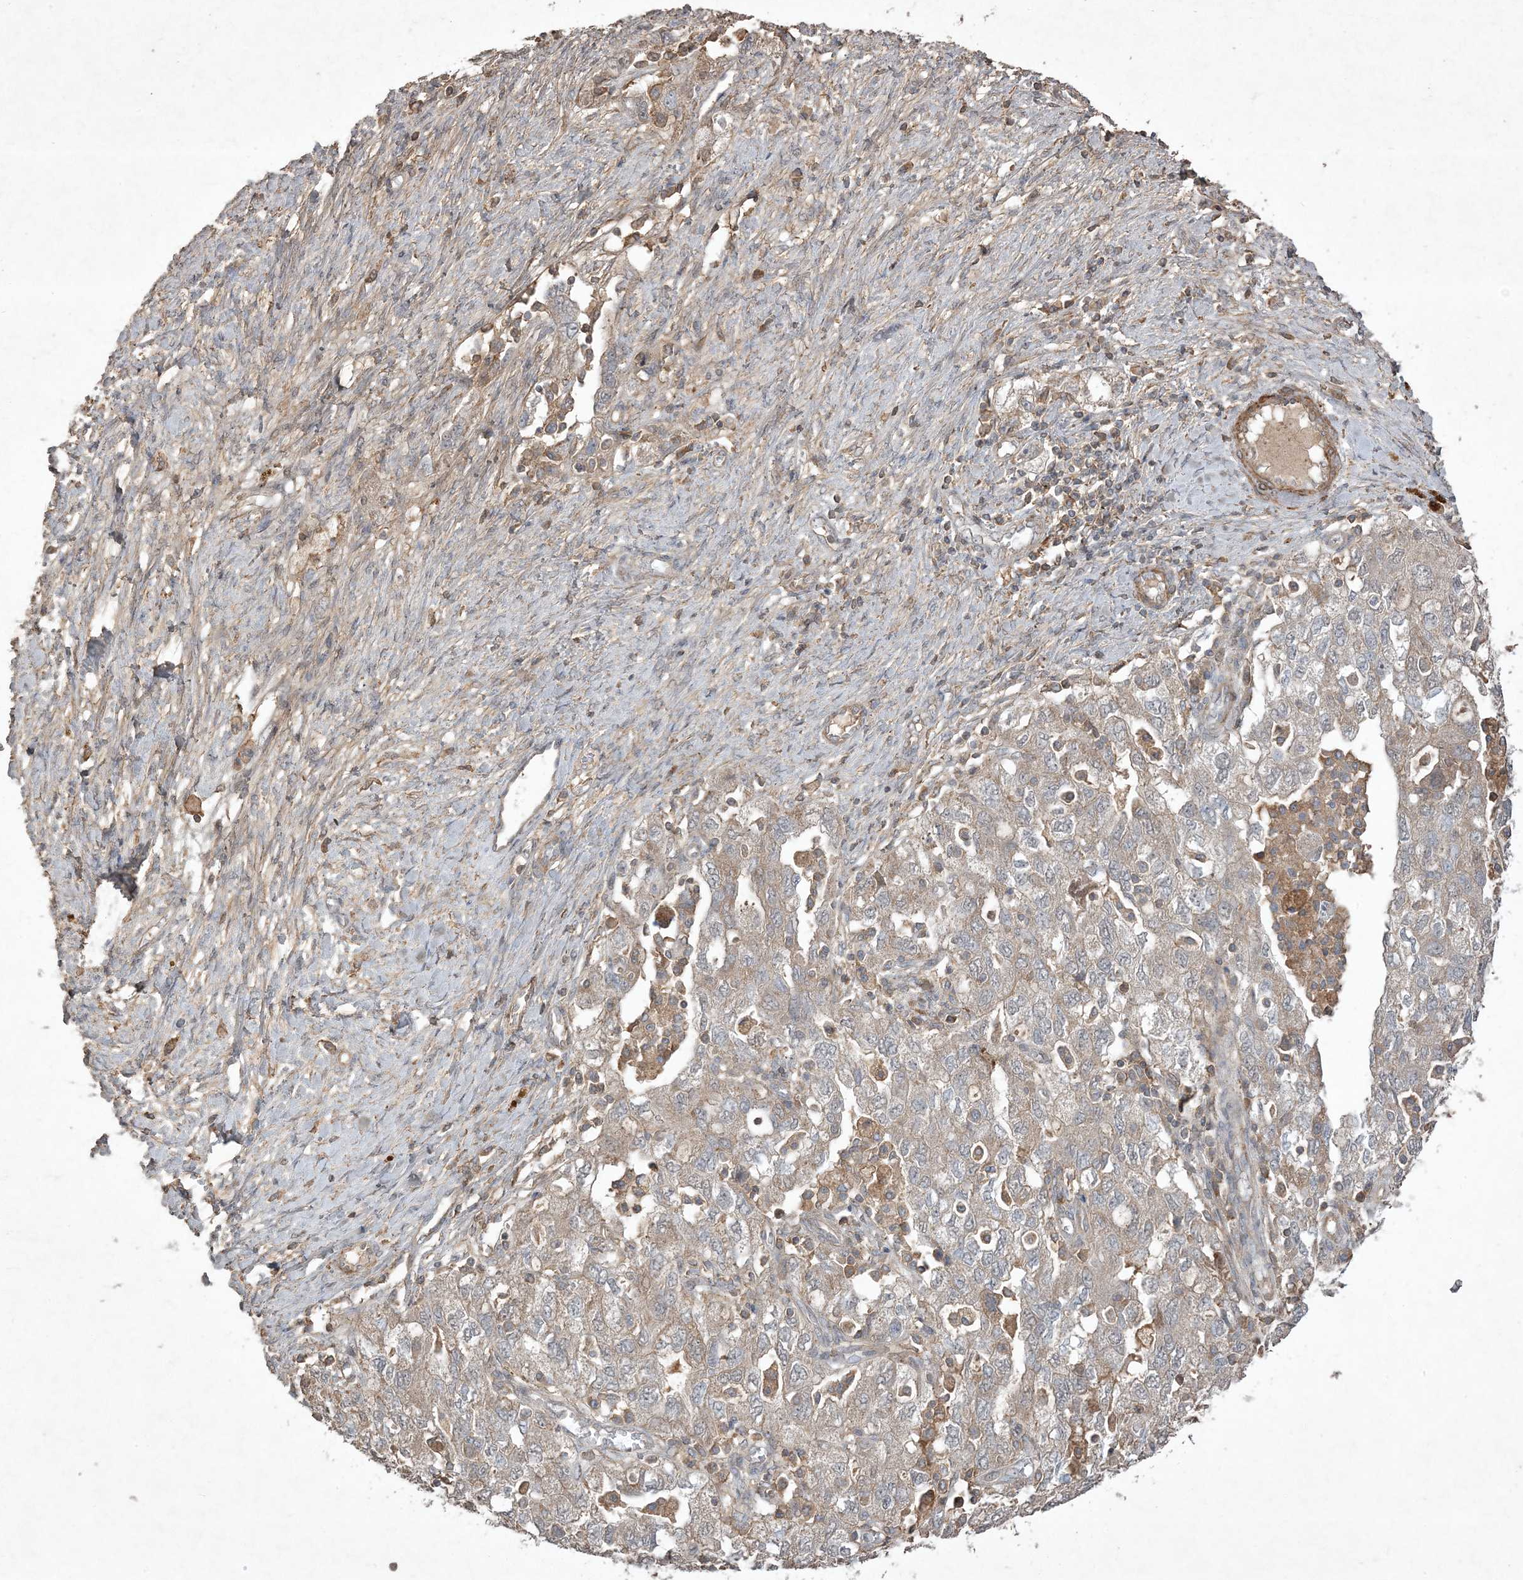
{"staining": {"intensity": "weak", "quantity": "<25%", "location": "cytoplasmic/membranous"}, "tissue": "ovarian cancer", "cell_type": "Tumor cells", "image_type": "cancer", "snomed": [{"axis": "morphology", "description": "Carcinoma, NOS"}, {"axis": "morphology", "description": "Cystadenocarcinoma, serous, NOS"}, {"axis": "topography", "description": "Ovary"}], "caption": "Tumor cells show no significant expression in serous cystadenocarcinoma (ovarian).", "gene": "PRRT3", "patient": {"sex": "female", "age": 69}}